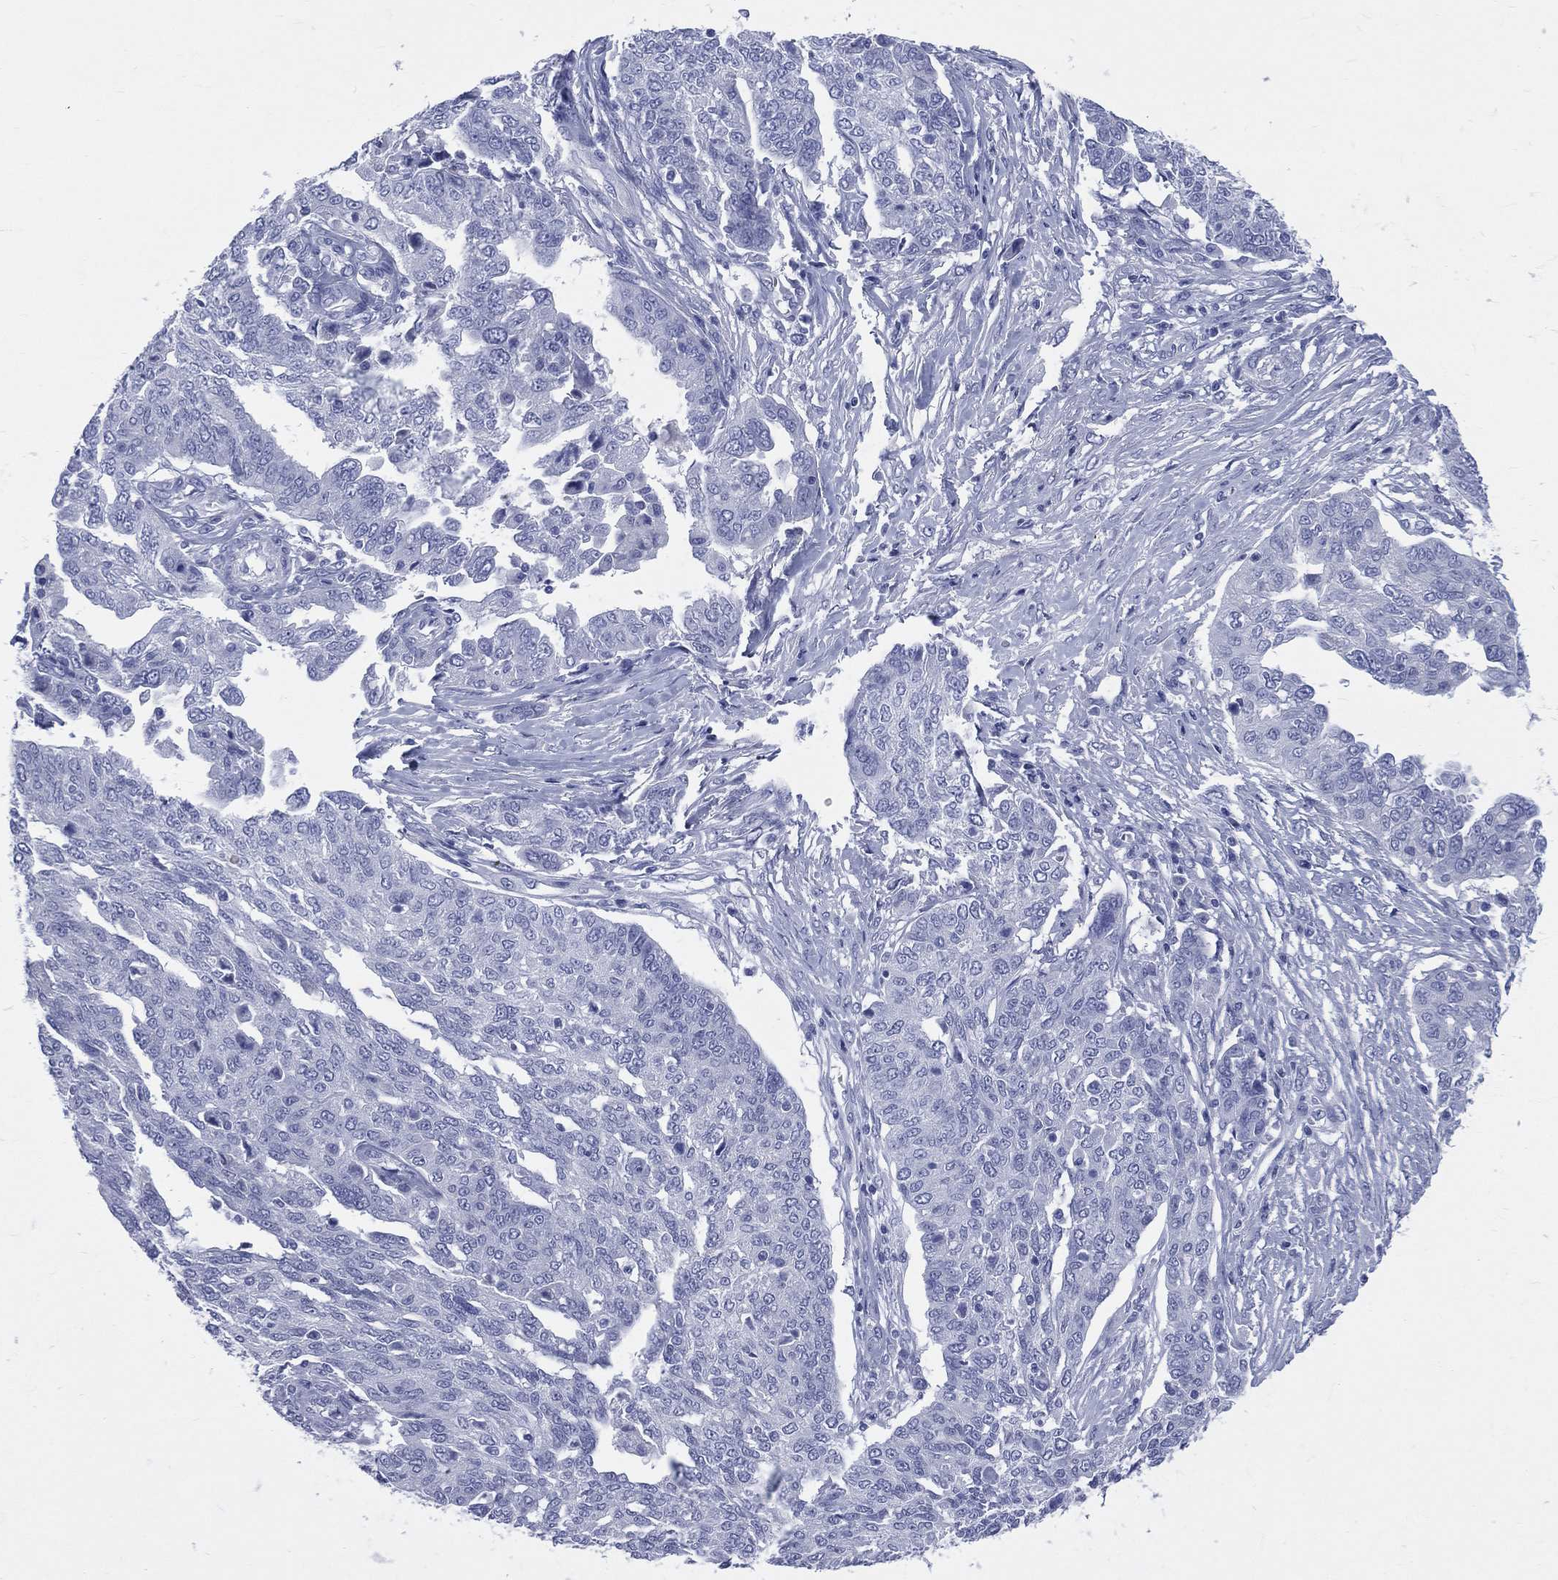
{"staining": {"intensity": "negative", "quantity": "none", "location": "none"}, "tissue": "ovarian cancer", "cell_type": "Tumor cells", "image_type": "cancer", "snomed": [{"axis": "morphology", "description": "Cystadenocarcinoma, serous, NOS"}, {"axis": "topography", "description": "Ovary"}], "caption": "Immunohistochemical staining of human ovarian cancer (serous cystadenocarcinoma) reveals no significant expression in tumor cells.", "gene": "CYLC1", "patient": {"sex": "female", "age": 67}}